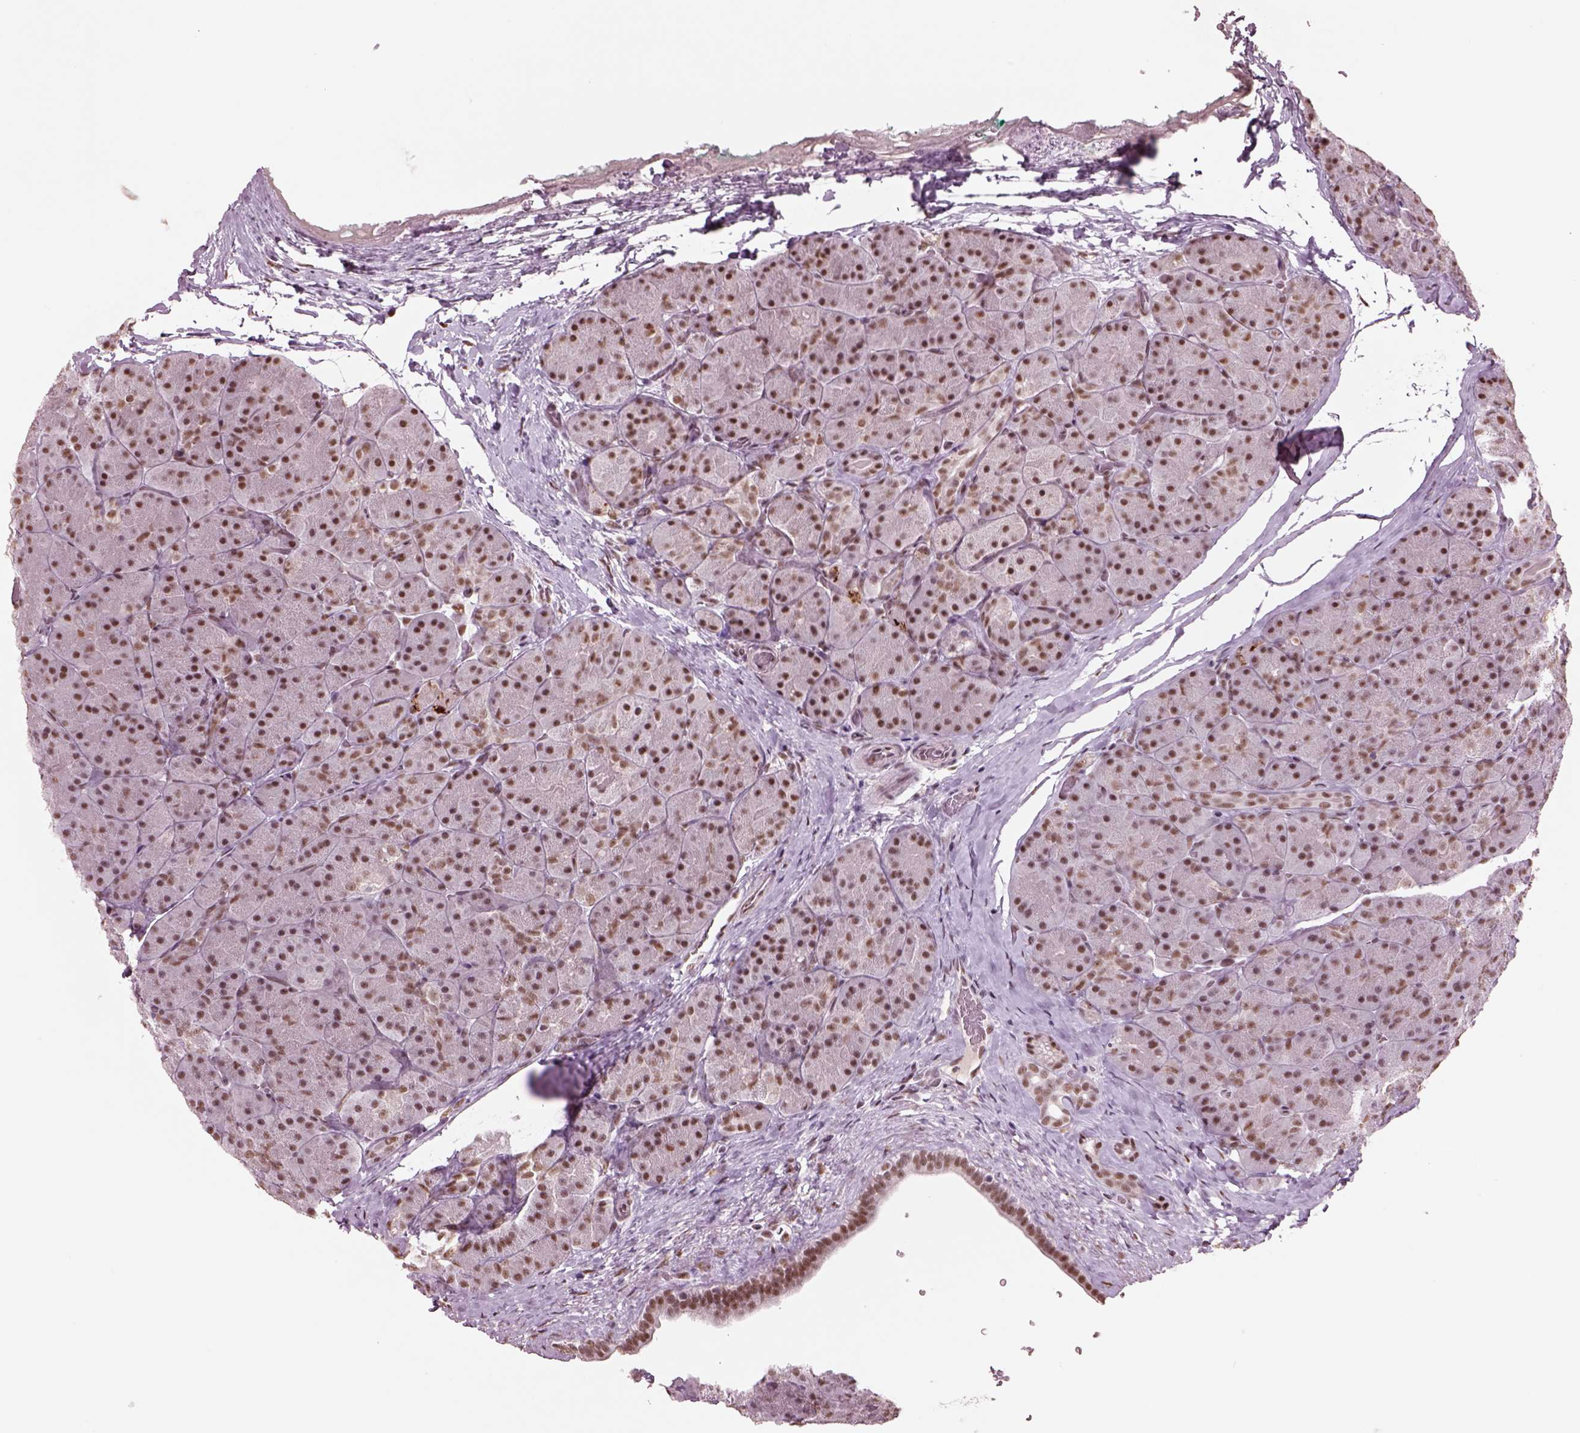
{"staining": {"intensity": "moderate", "quantity": "25%-75%", "location": "nuclear"}, "tissue": "pancreas", "cell_type": "Exocrine glandular cells", "image_type": "normal", "snomed": [{"axis": "morphology", "description": "Normal tissue, NOS"}, {"axis": "topography", "description": "Pancreas"}], "caption": "A high-resolution image shows IHC staining of benign pancreas, which exhibits moderate nuclear staining in about 25%-75% of exocrine glandular cells.", "gene": "SEPHS1", "patient": {"sex": "male", "age": 57}}